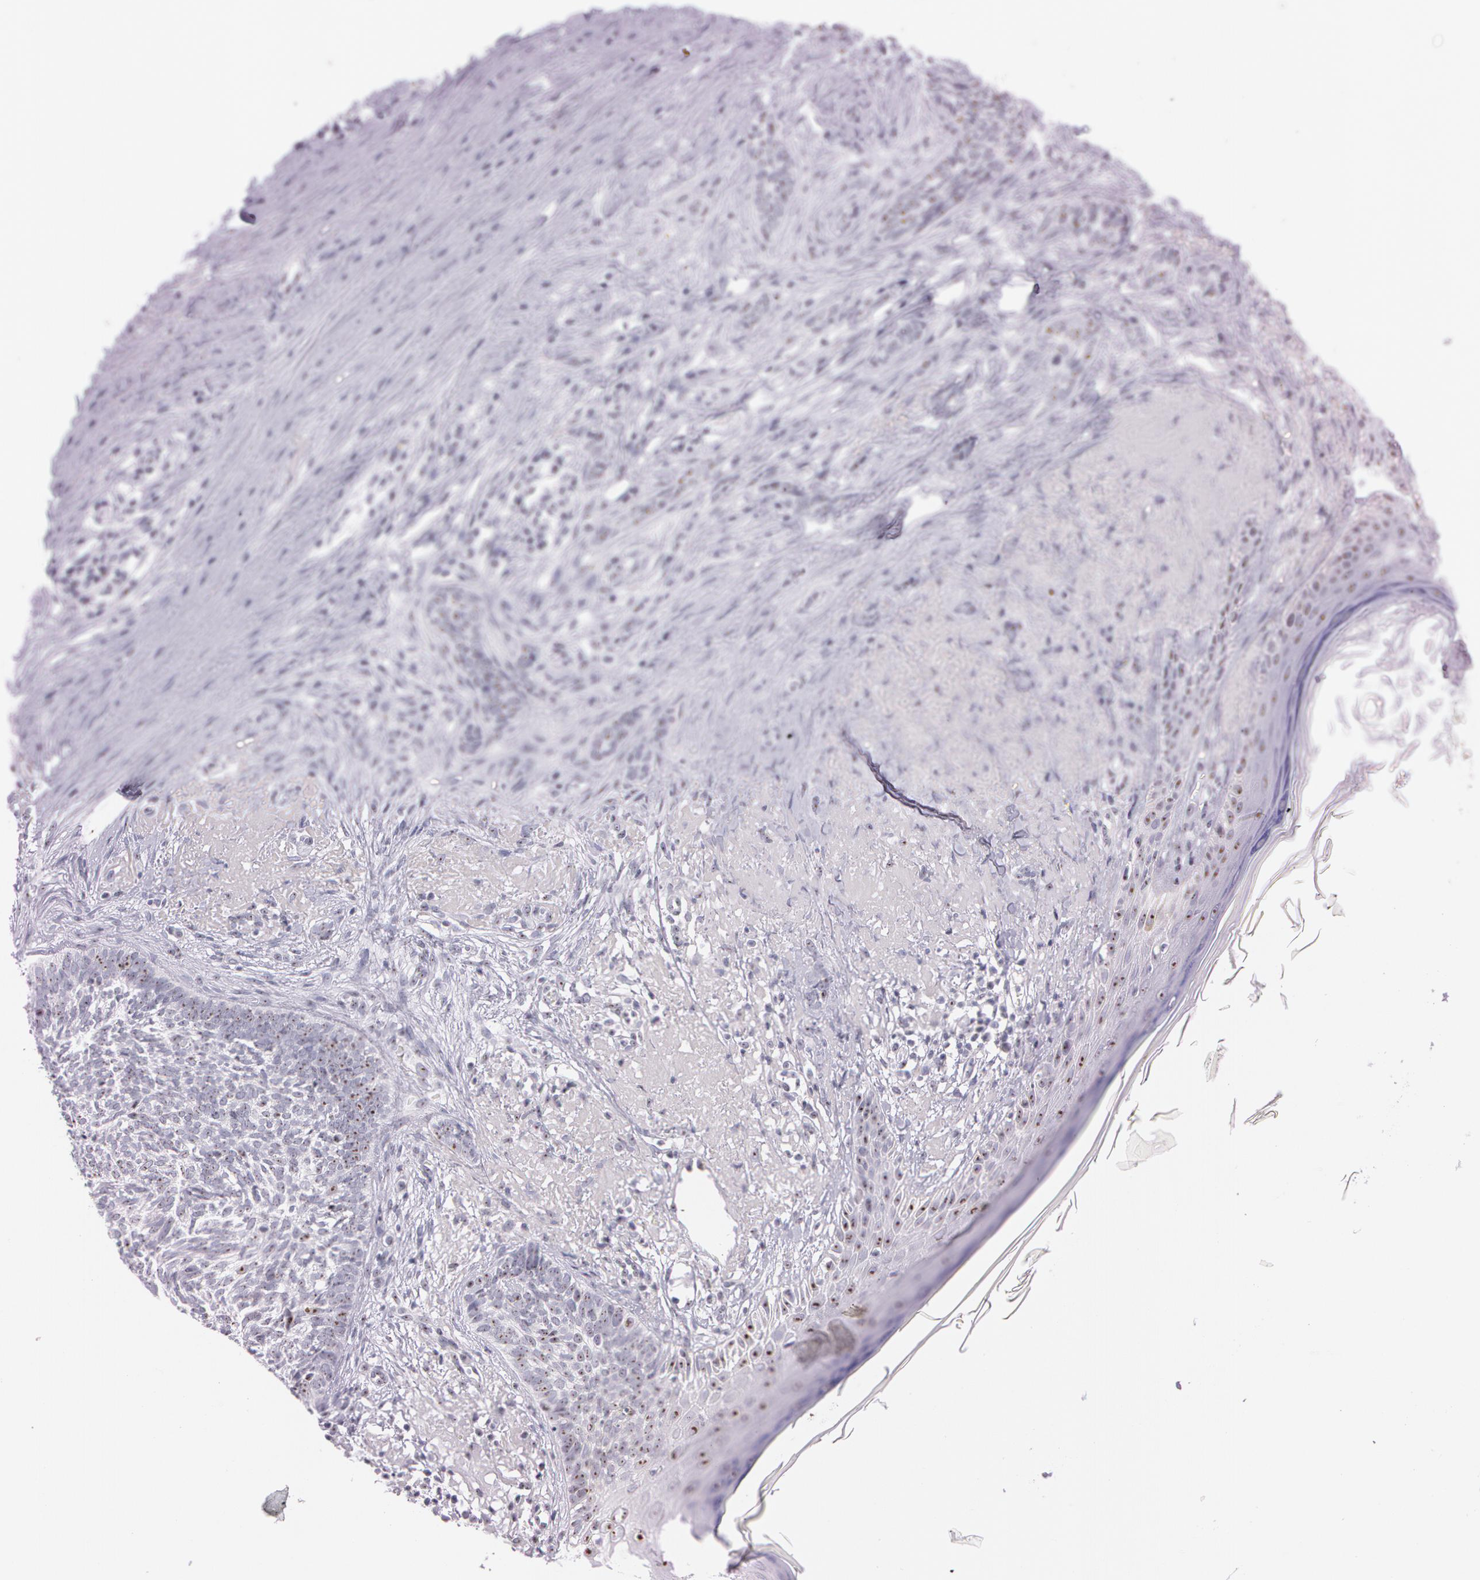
{"staining": {"intensity": "moderate", "quantity": ">75%", "location": "nuclear"}, "tissue": "skin cancer", "cell_type": "Tumor cells", "image_type": "cancer", "snomed": [{"axis": "morphology", "description": "Basal cell carcinoma"}, {"axis": "topography", "description": "Skin"}], "caption": "This is a photomicrograph of immunohistochemistry (IHC) staining of skin cancer, which shows moderate staining in the nuclear of tumor cells.", "gene": "FBL", "patient": {"sex": "female", "age": 81}}